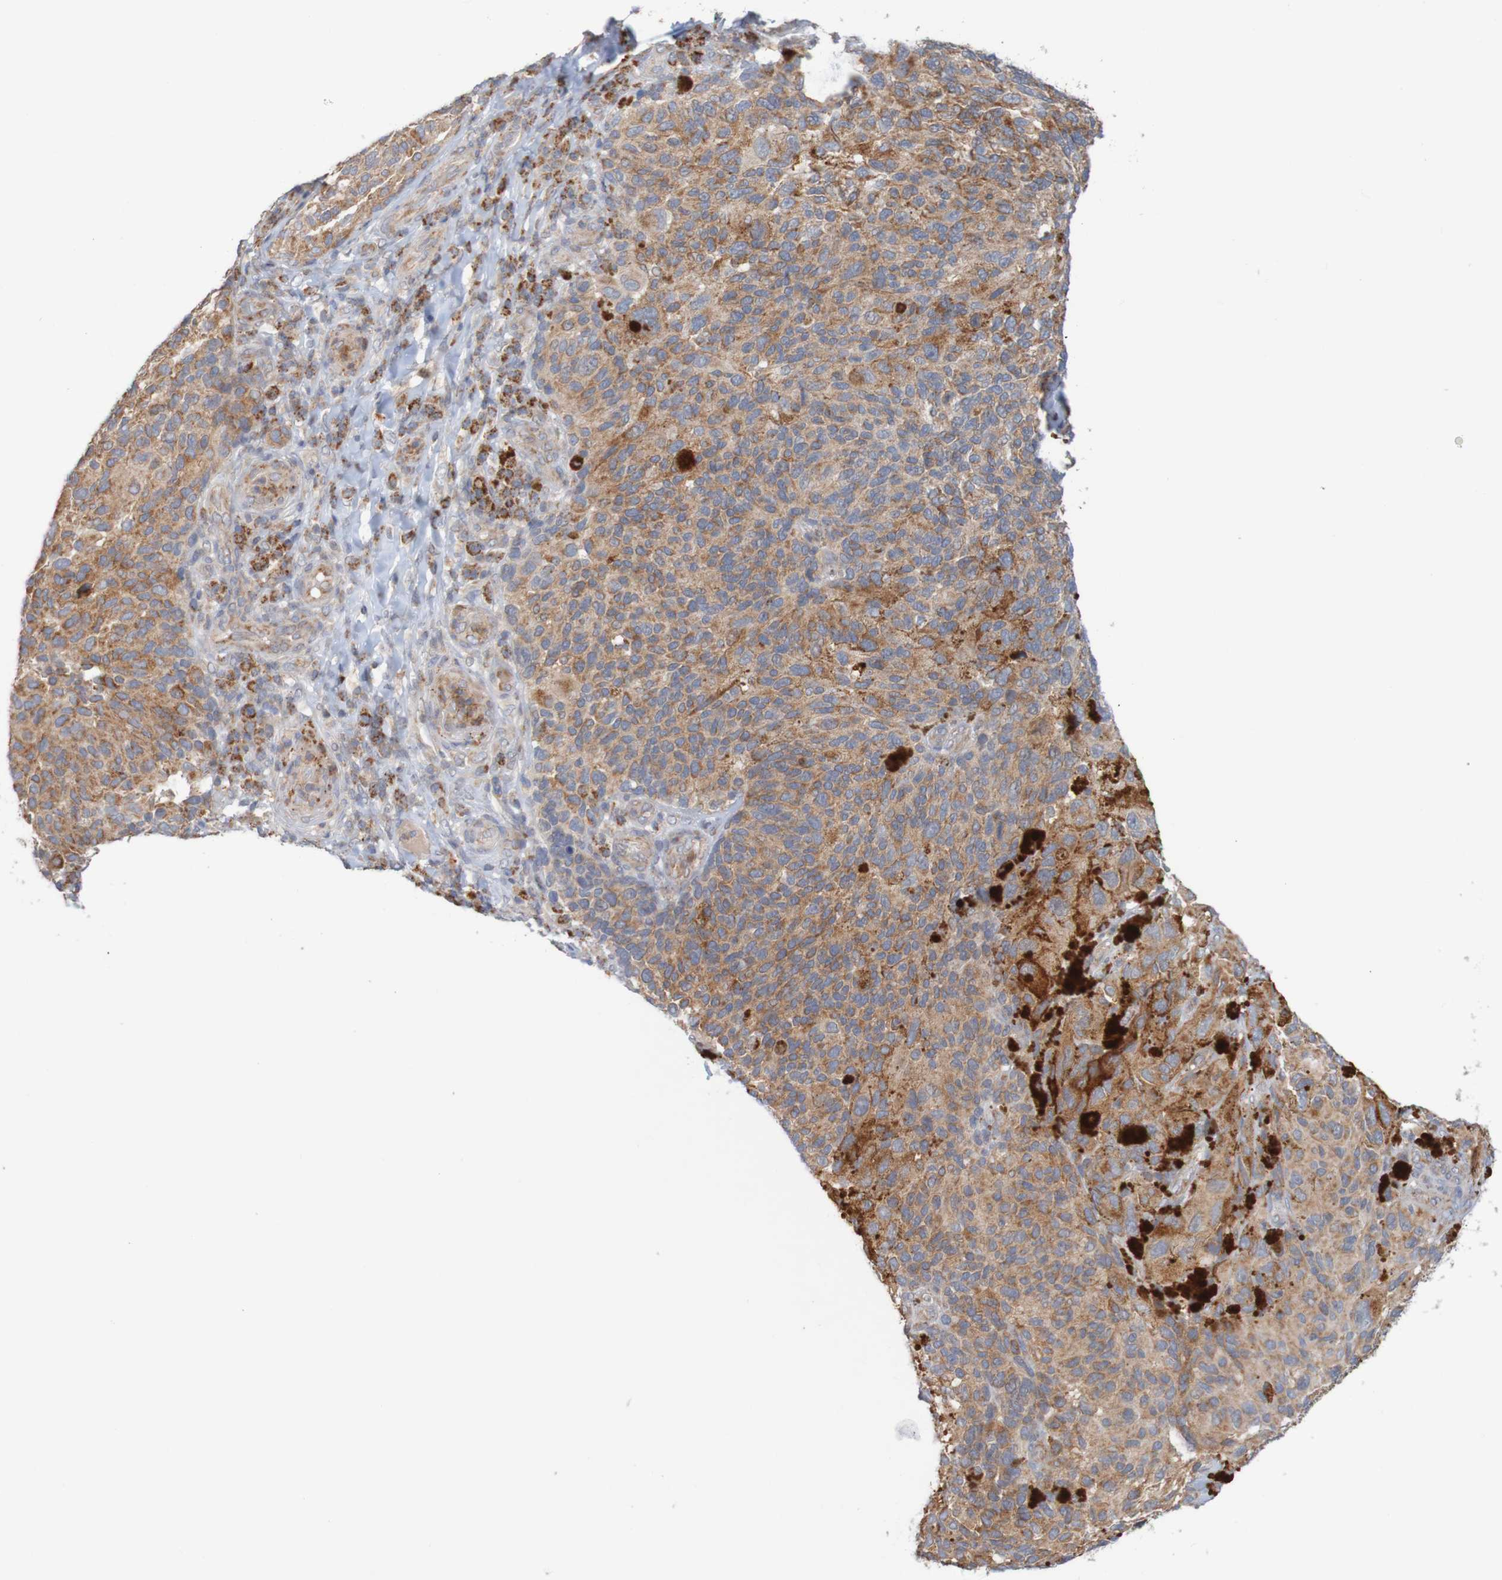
{"staining": {"intensity": "moderate", "quantity": ">75%", "location": "cytoplasmic/membranous"}, "tissue": "melanoma", "cell_type": "Tumor cells", "image_type": "cancer", "snomed": [{"axis": "morphology", "description": "Malignant melanoma, NOS"}, {"axis": "topography", "description": "Skin"}], "caption": "The micrograph exhibits staining of malignant melanoma, revealing moderate cytoplasmic/membranous protein expression (brown color) within tumor cells. The protein of interest is stained brown, and the nuclei are stained in blue (DAB (3,3'-diaminobenzidine) IHC with brightfield microscopy, high magnification).", "gene": "NAV2", "patient": {"sex": "female", "age": 73}}